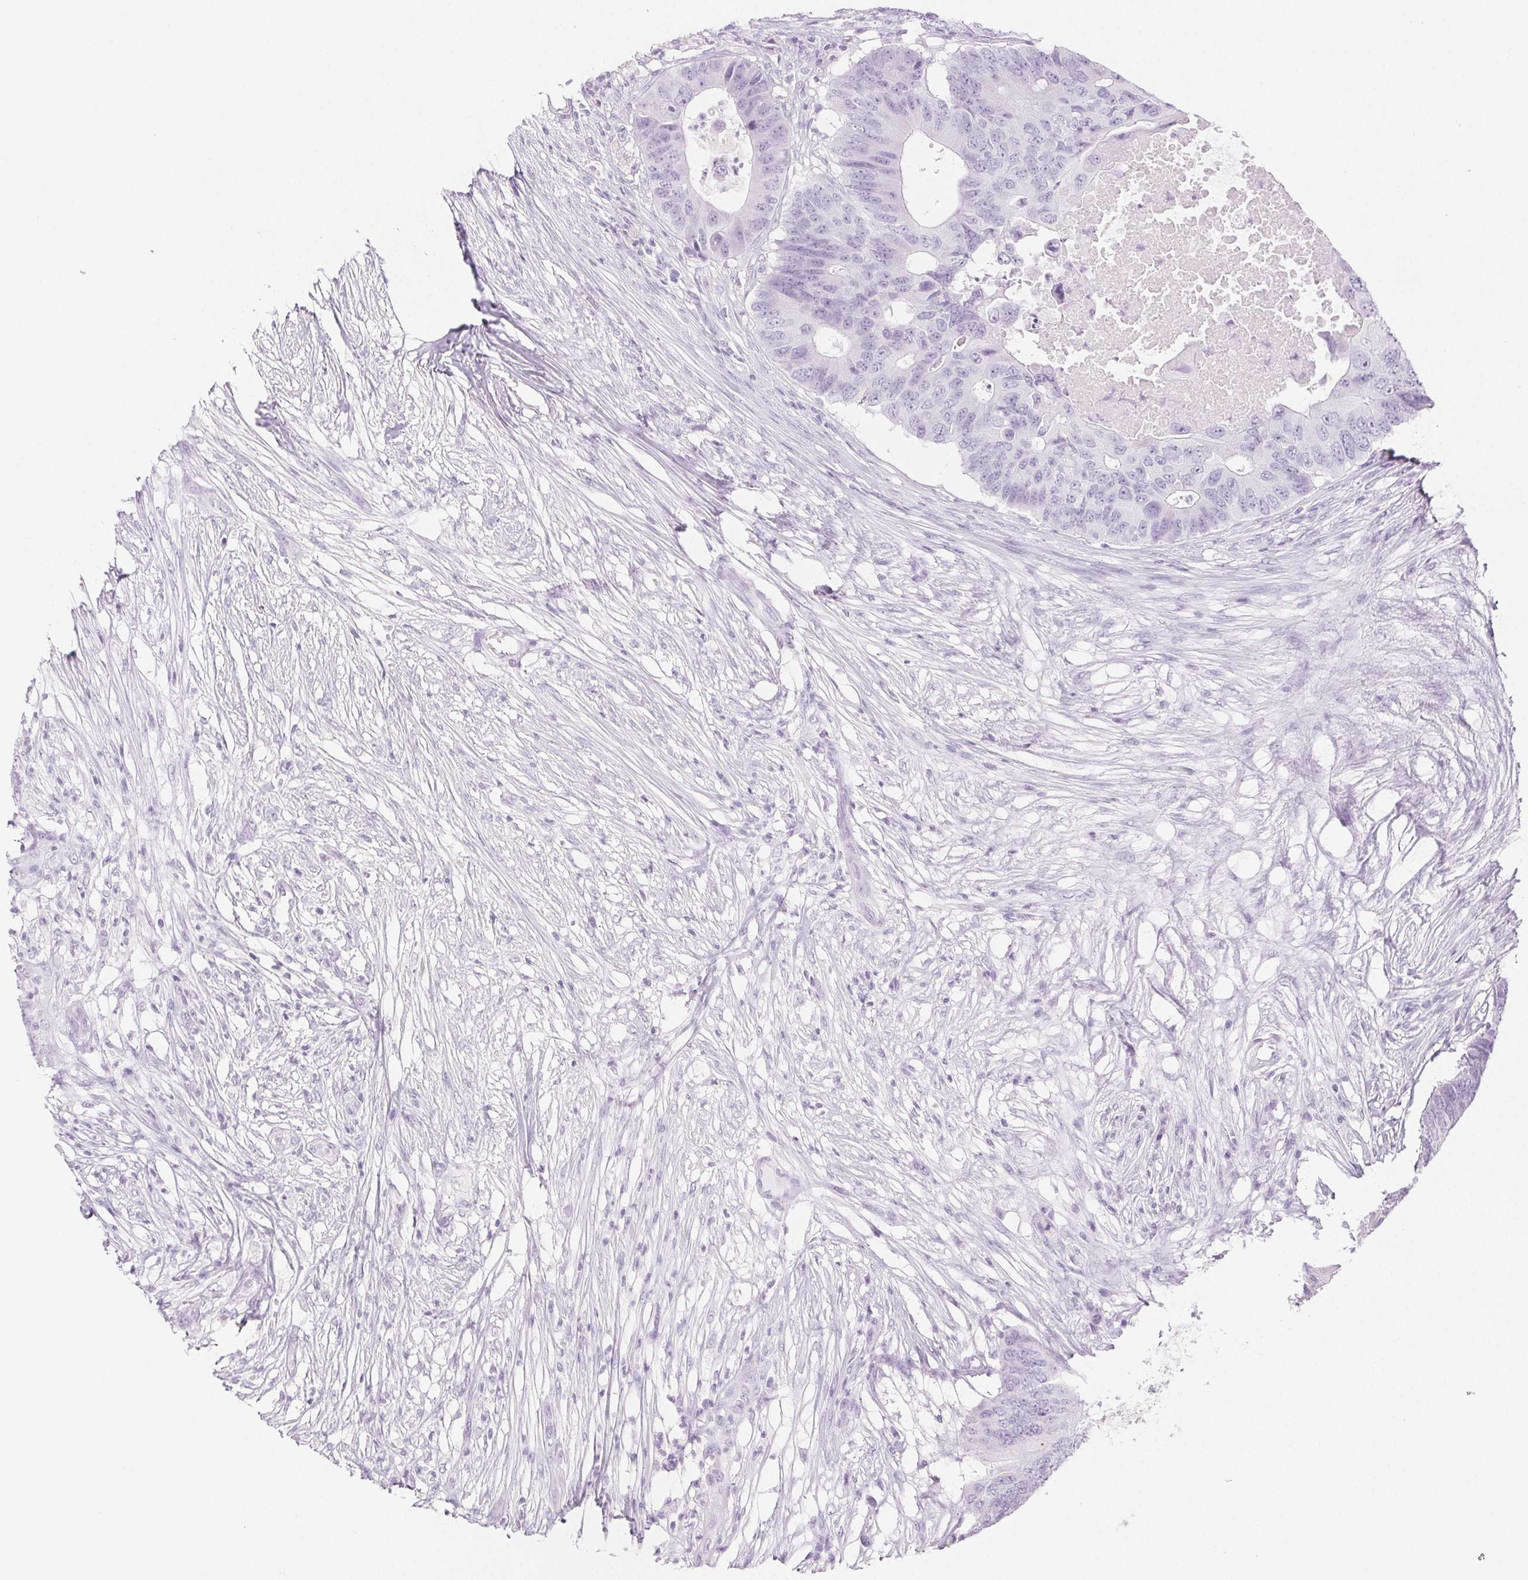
{"staining": {"intensity": "negative", "quantity": "none", "location": "none"}, "tissue": "colorectal cancer", "cell_type": "Tumor cells", "image_type": "cancer", "snomed": [{"axis": "morphology", "description": "Adenocarcinoma, NOS"}, {"axis": "topography", "description": "Colon"}], "caption": "This is an immunohistochemistry micrograph of colorectal adenocarcinoma. There is no staining in tumor cells.", "gene": "PI3", "patient": {"sex": "male", "age": 71}}